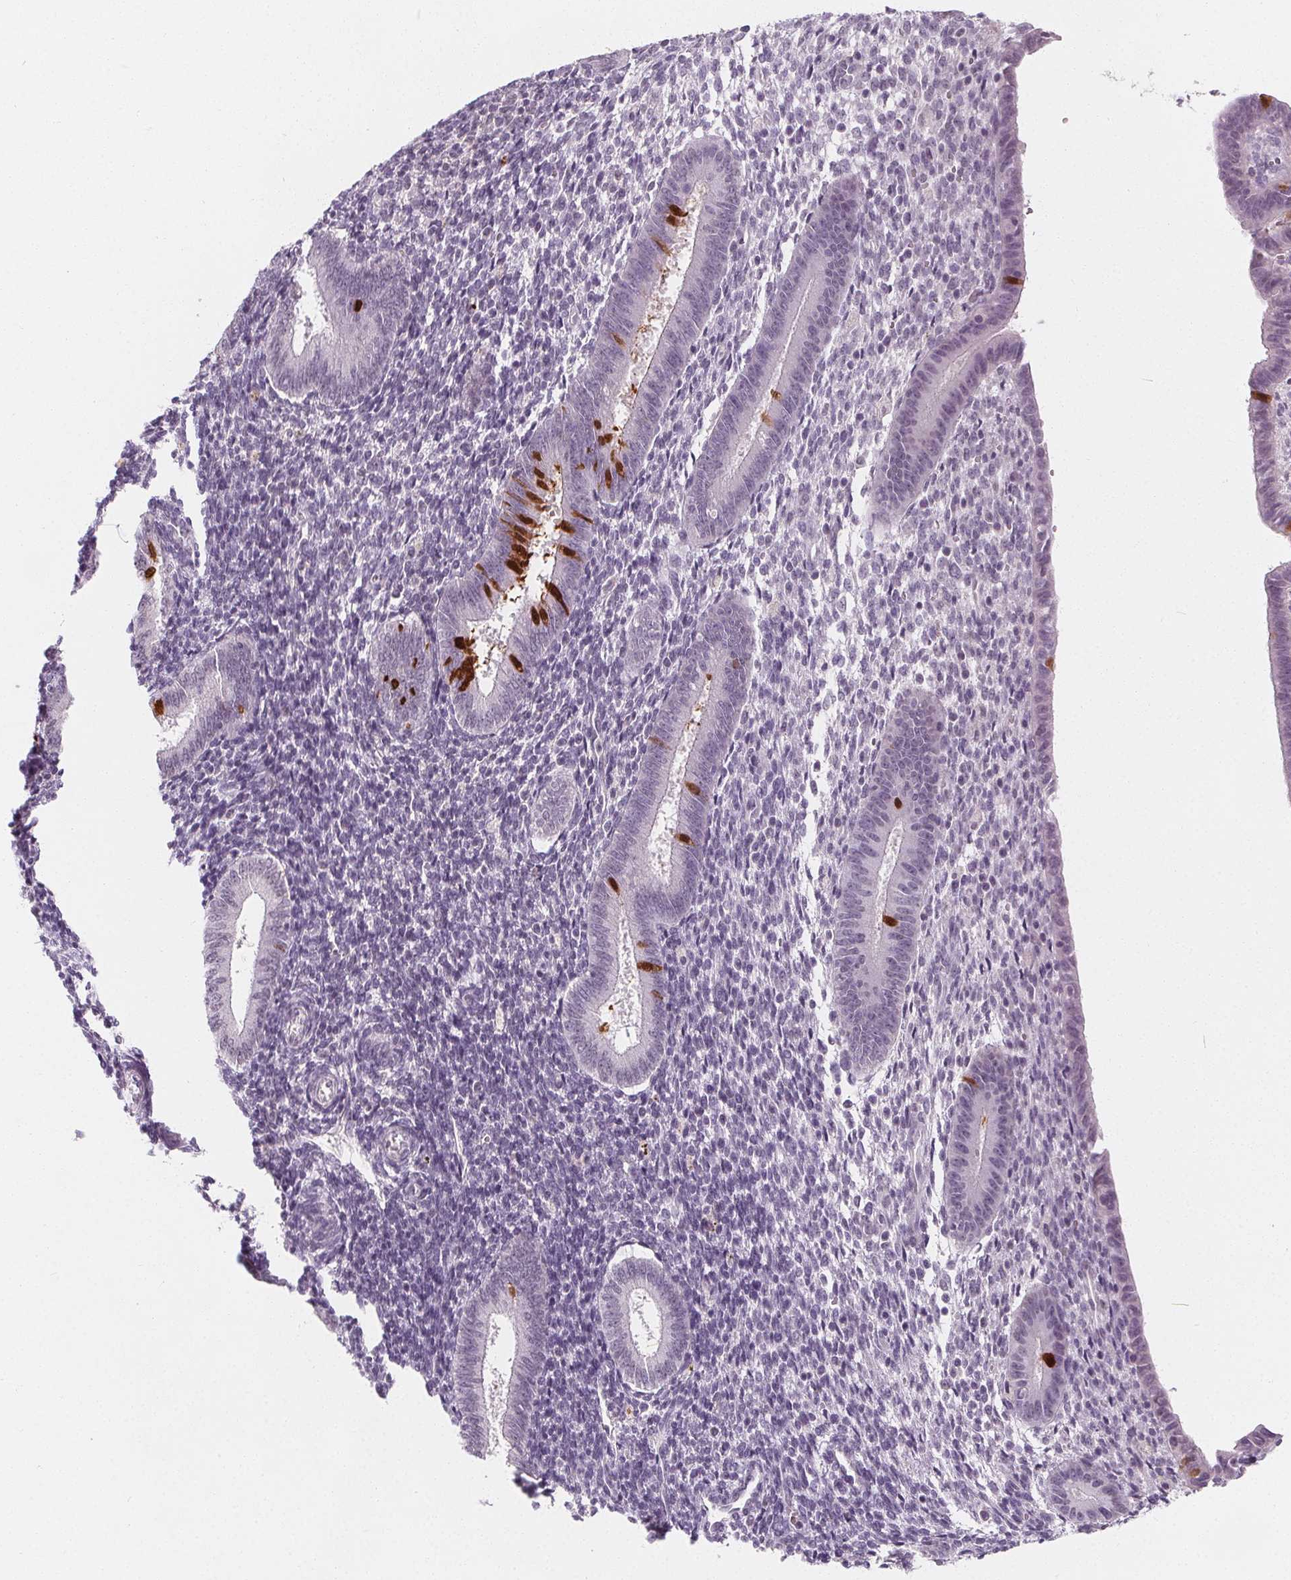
{"staining": {"intensity": "negative", "quantity": "none", "location": "none"}, "tissue": "endometrium", "cell_type": "Cells in endometrial stroma", "image_type": "normal", "snomed": [{"axis": "morphology", "description": "Normal tissue, NOS"}, {"axis": "topography", "description": "Endometrium"}], "caption": "The immunohistochemistry (IHC) image has no significant expression in cells in endometrial stroma of endometrium.", "gene": "DBX2", "patient": {"sex": "female", "age": 25}}